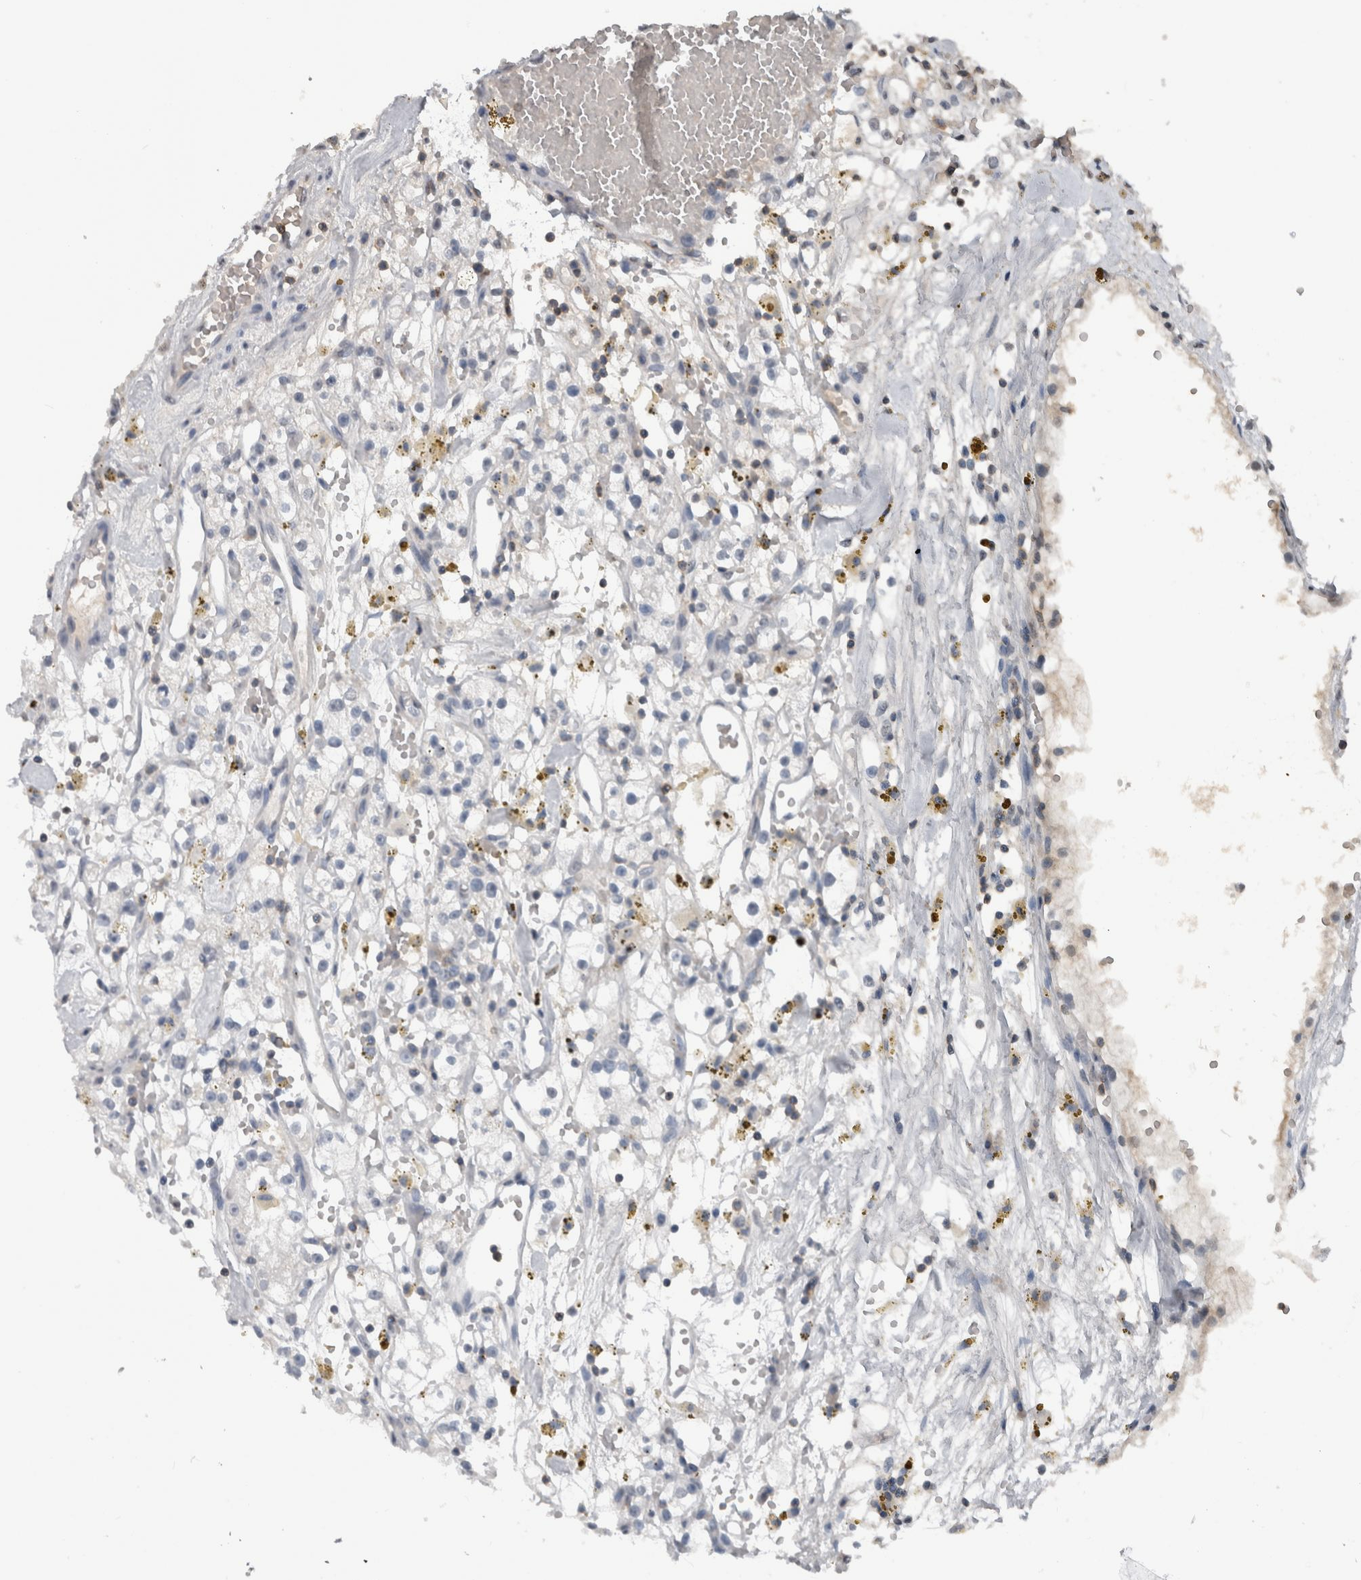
{"staining": {"intensity": "negative", "quantity": "none", "location": "none"}, "tissue": "renal cancer", "cell_type": "Tumor cells", "image_type": "cancer", "snomed": [{"axis": "morphology", "description": "Adenocarcinoma, NOS"}, {"axis": "topography", "description": "Kidney"}], "caption": "IHC of human renal adenocarcinoma displays no positivity in tumor cells.", "gene": "MAFF", "patient": {"sex": "male", "age": 56}}